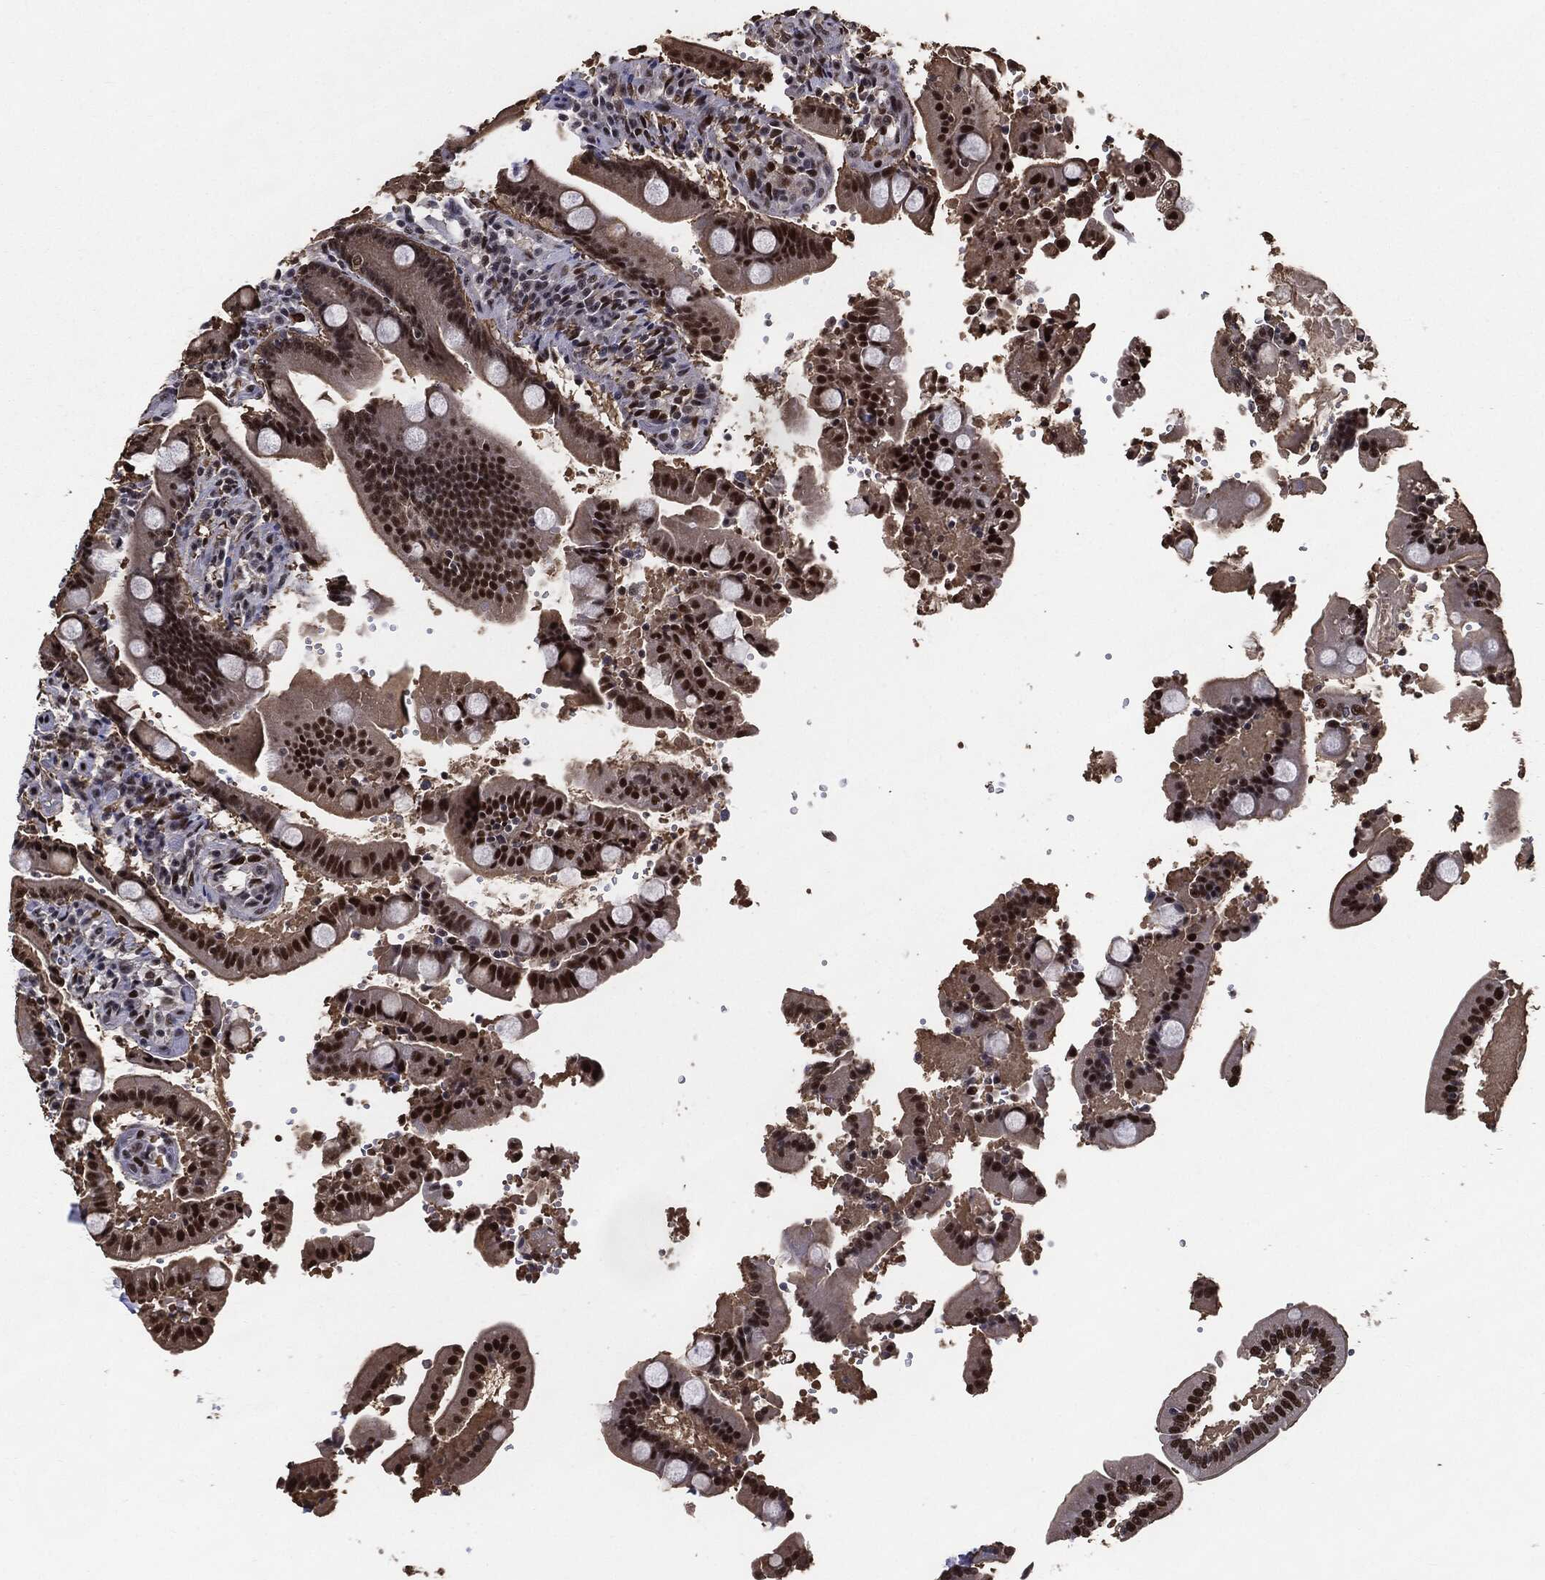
{"staining": {"intensity": "strong", "quantity": ">75%", "location": "nuclear"}, "tissue": "duodenum", "cell_type": "Glandular cells", "image_type": "normal", "snomed": [{"axis": "morphology", "description": "Normal tissue, NOS"}, {"axis": "topography", "description": "Duodenum"}], "caption": "Immunohistochemical staining of benign duodenum demonstrates >75% levels of strong nuclear protein positivity in about >75% of glandular cells.", "gene": "JUN", "patient": {"sex": "female", "age": 62}}